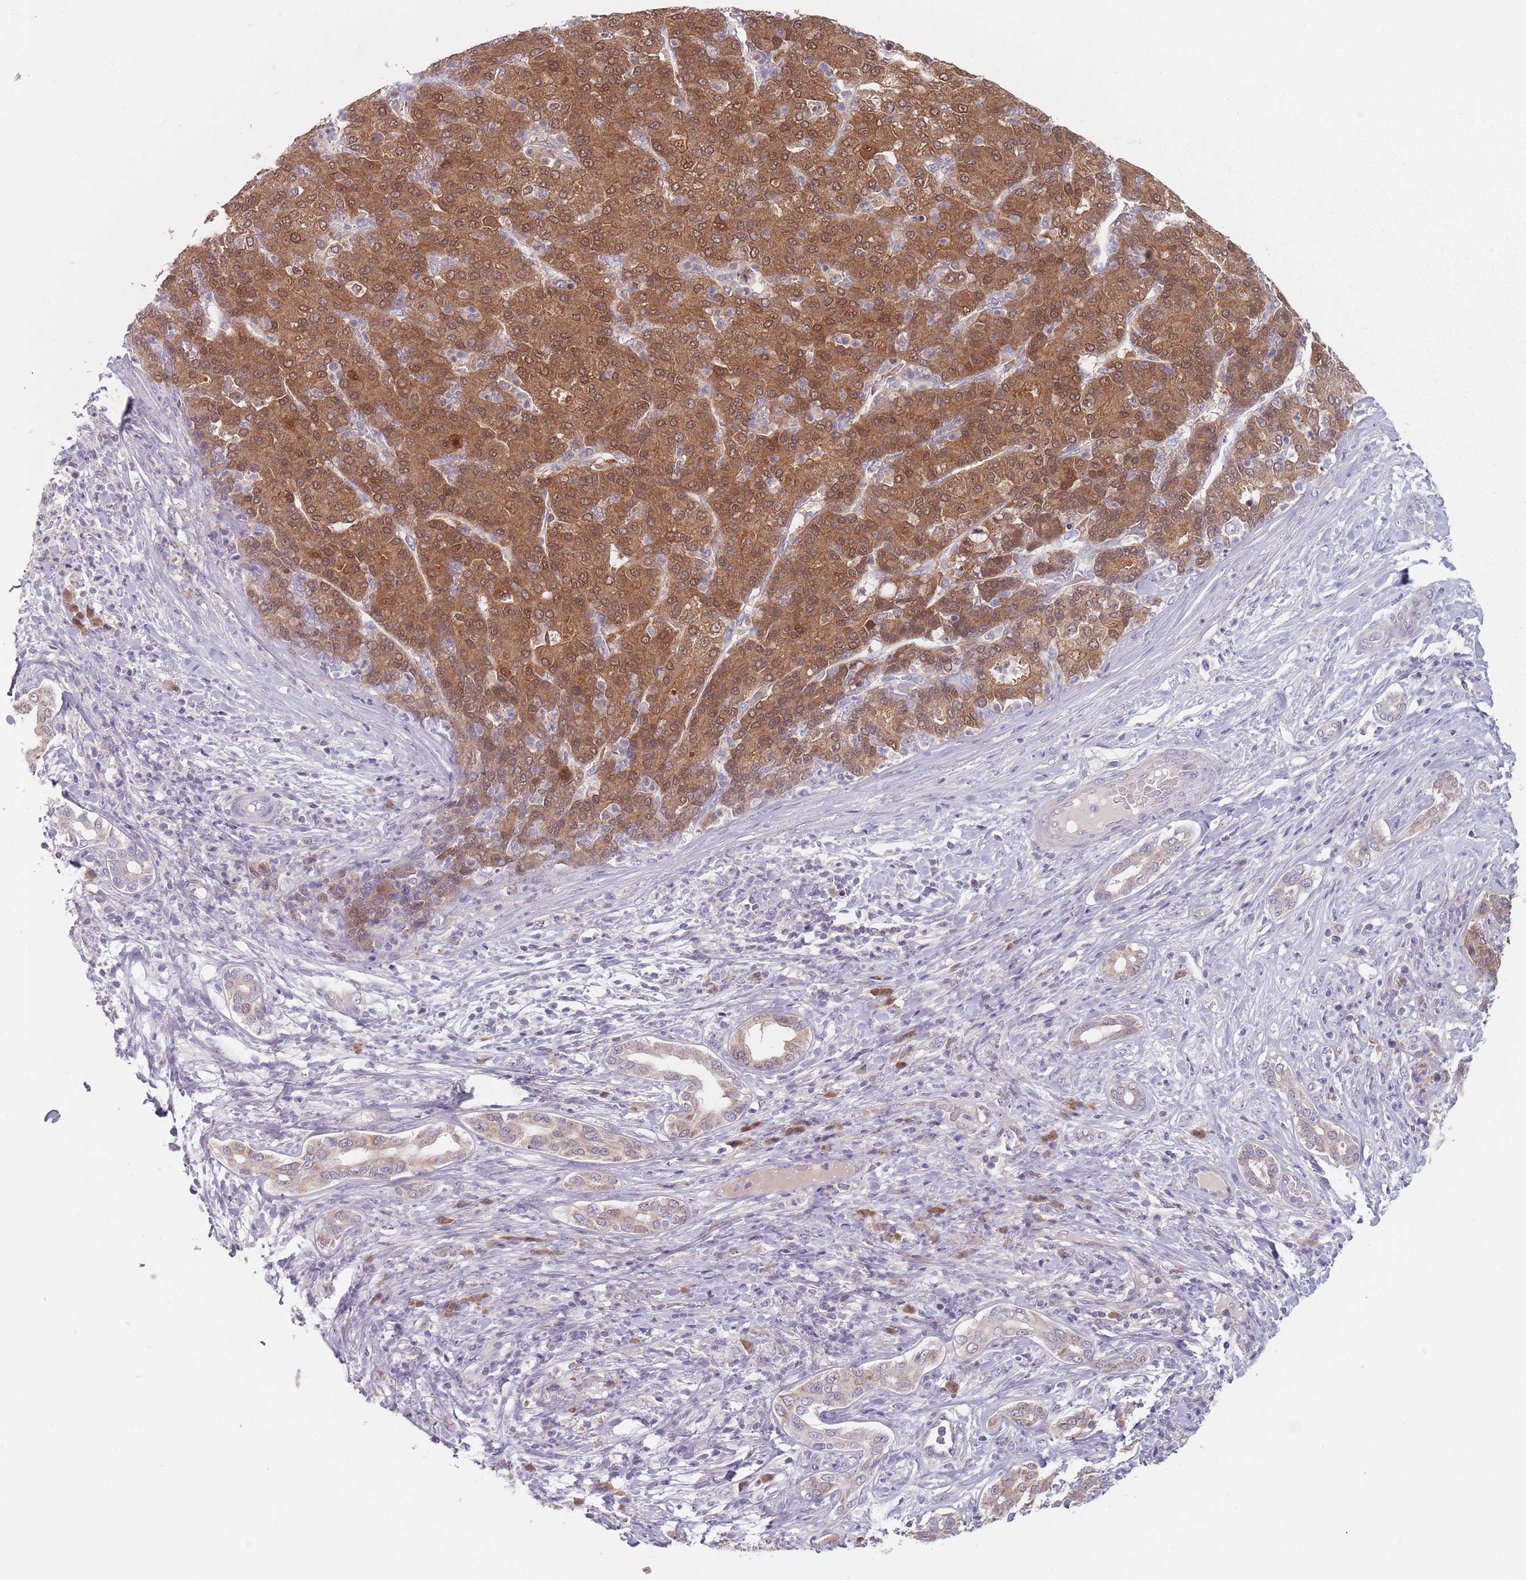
{"staining": {"intensity": "moderate", "quantity": ">75%", "location": "cytoplasmic/membranous,nuclear"}, "tissue": "liver cancer", "cell_type": "Tumor cells", "image_type": "cancer", "snomed": [{"axis": "morphology", "description": "Carcinoma, Hepatocellular, NOS"}, {"axis": "topography", "description": "Liver"}], "caption": "Immunohistochemistry (DAB) staining of liver cancer reveals moderate cytoplasmic/membranous and nuclear protein positivity in approximately >75% of tumor cells.", "gene": "NAXE", "patient": {"sex": "male", "age": 65}}